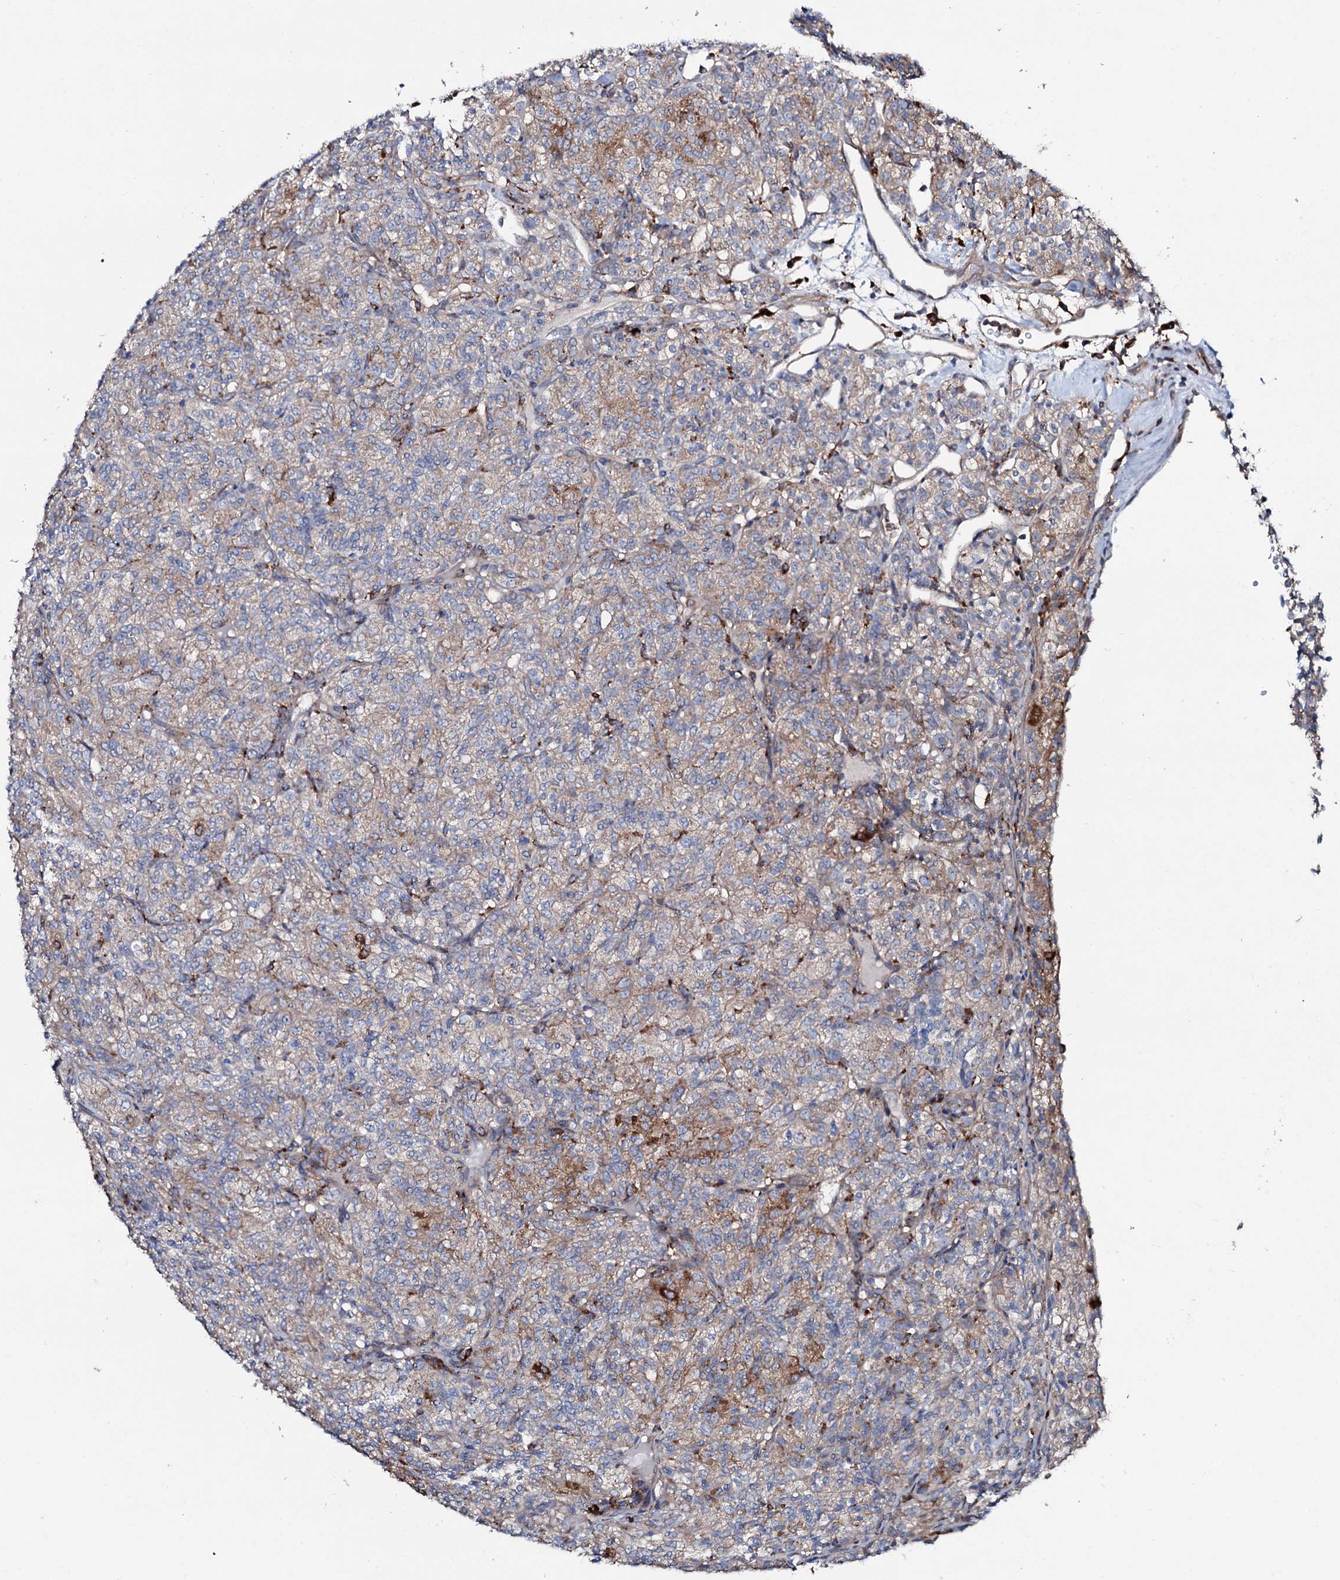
{"staining": {"intensity": "moderate", "quantity": ">75%", "location": "cytoplasmic/membranous"}, "tissue": "renal cancer", "cell_type": "Tumor cells", "image_type": "cancer", "snomed": [{"axis": "morphology", "description": "Adenocarcinoma, NOS"}, {"axis": "topography", "description": "Kidney"}], "caption": "High-magnification brightfield microscopy of renal adenocarcinoma stained with DAB (3,3'-diaminobenzidine) (brown) and counterstained with hematoxylin (blue). tumor cells exhibit moderate cytoplasmic/membranous expression is present in approximately>75% of cells.", "gene": "P2RX4", "patient": {"sex": "male", "age": 77}}